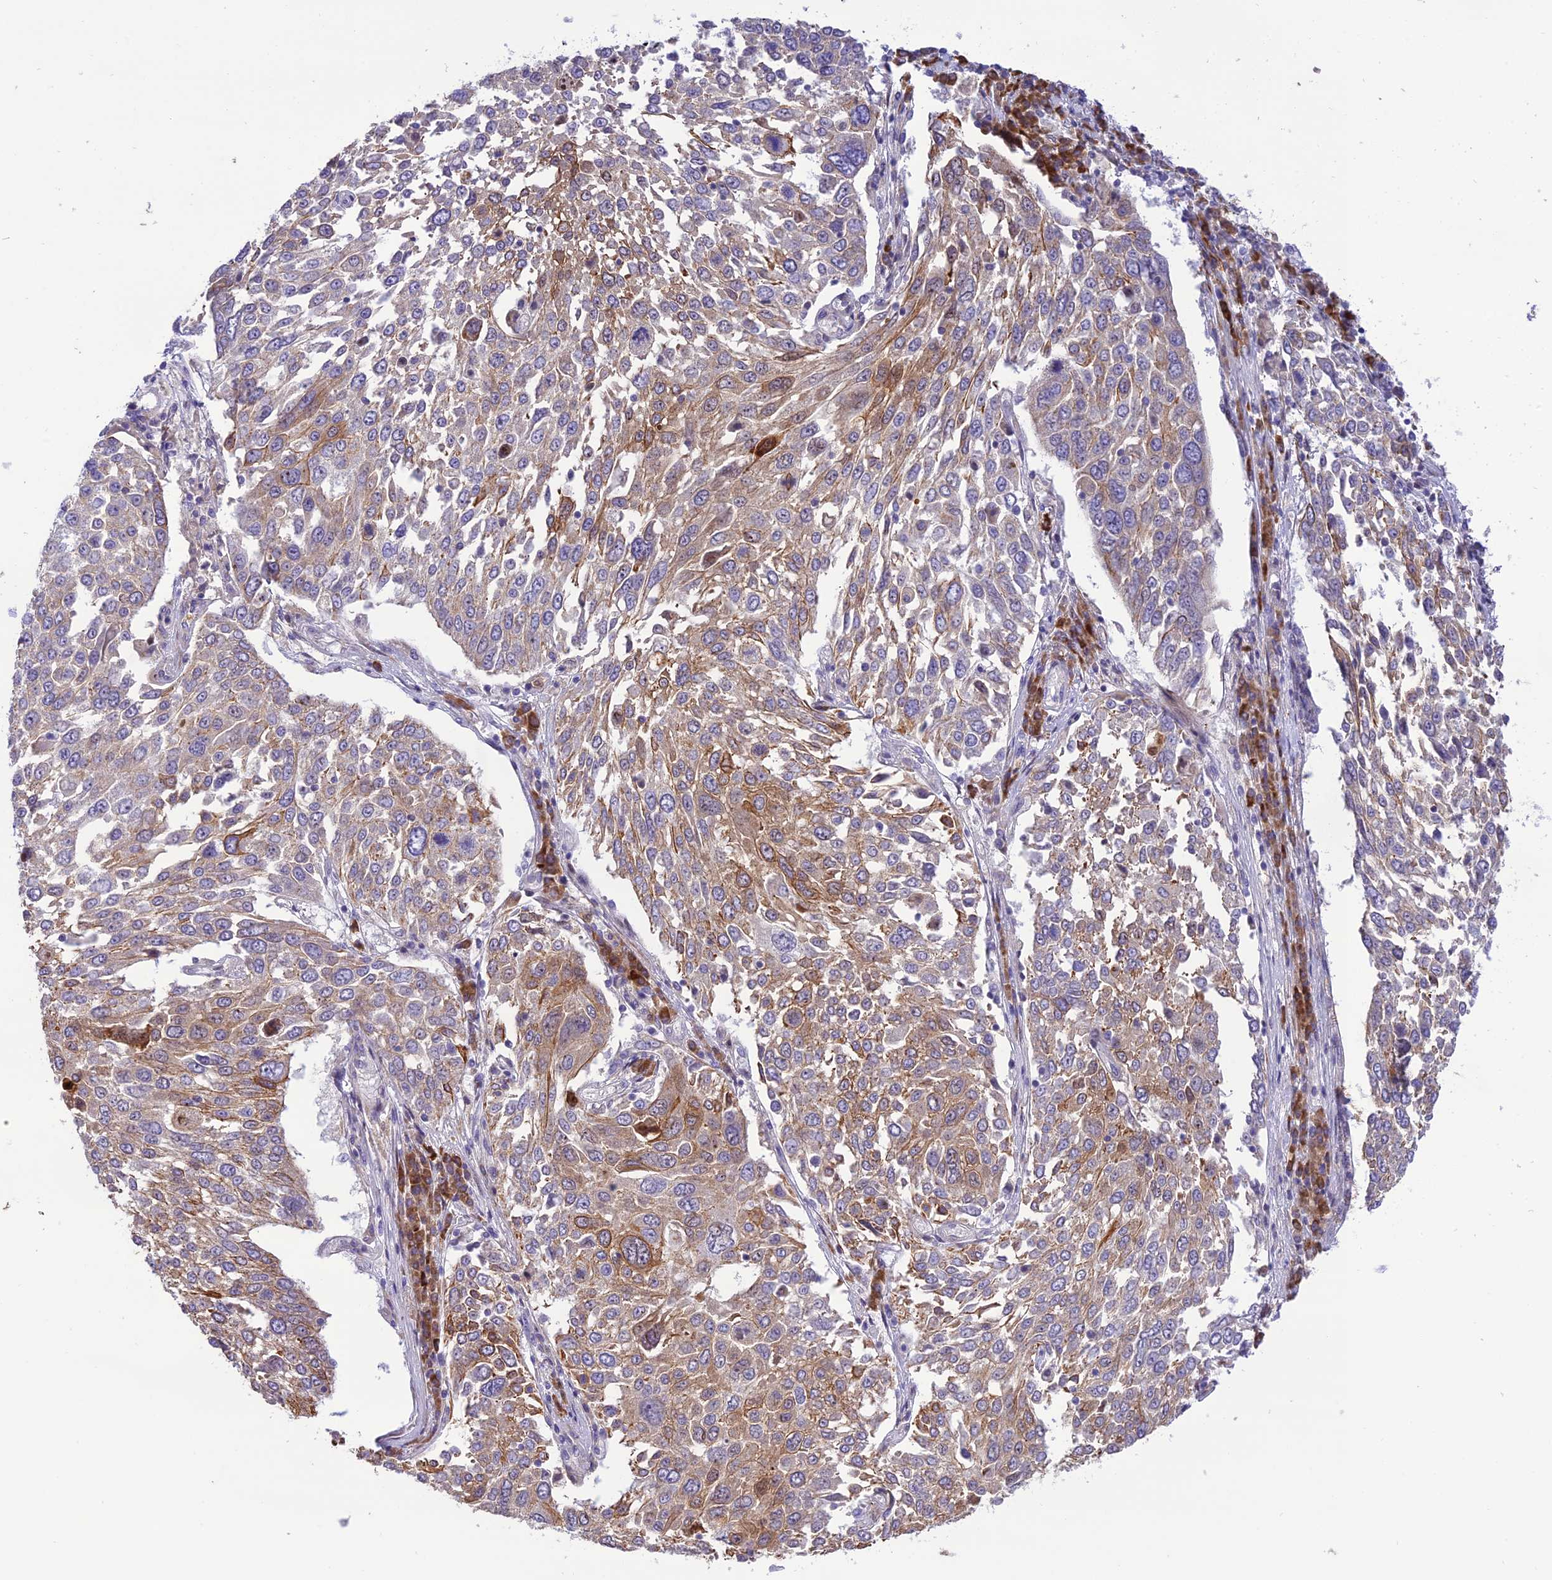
{"staining": {"intensity": "moderate", "quantity": "25%-75%", "location": "cytoplasmic/membranous"}, "tissue": "lung cancer", "cell_type": "Tumor cells", "image_type": "cancer", "snomed": [{"axis": "morphology", "description": "Squamous cell carcinoma, NOS"}, {"axis": "topography", "description": "Lung"}], "caption": "DAB (3,3'-diaminobenzidine) immunohistochemical staining of lung cancer (squamous cell carcinoma) exhibits moderate cytoplasmic/membranous protein expression in approximately 25%-75% of tumor cells.", "gene": "JMY", "patient": {"sex": "male", "age": 65}}